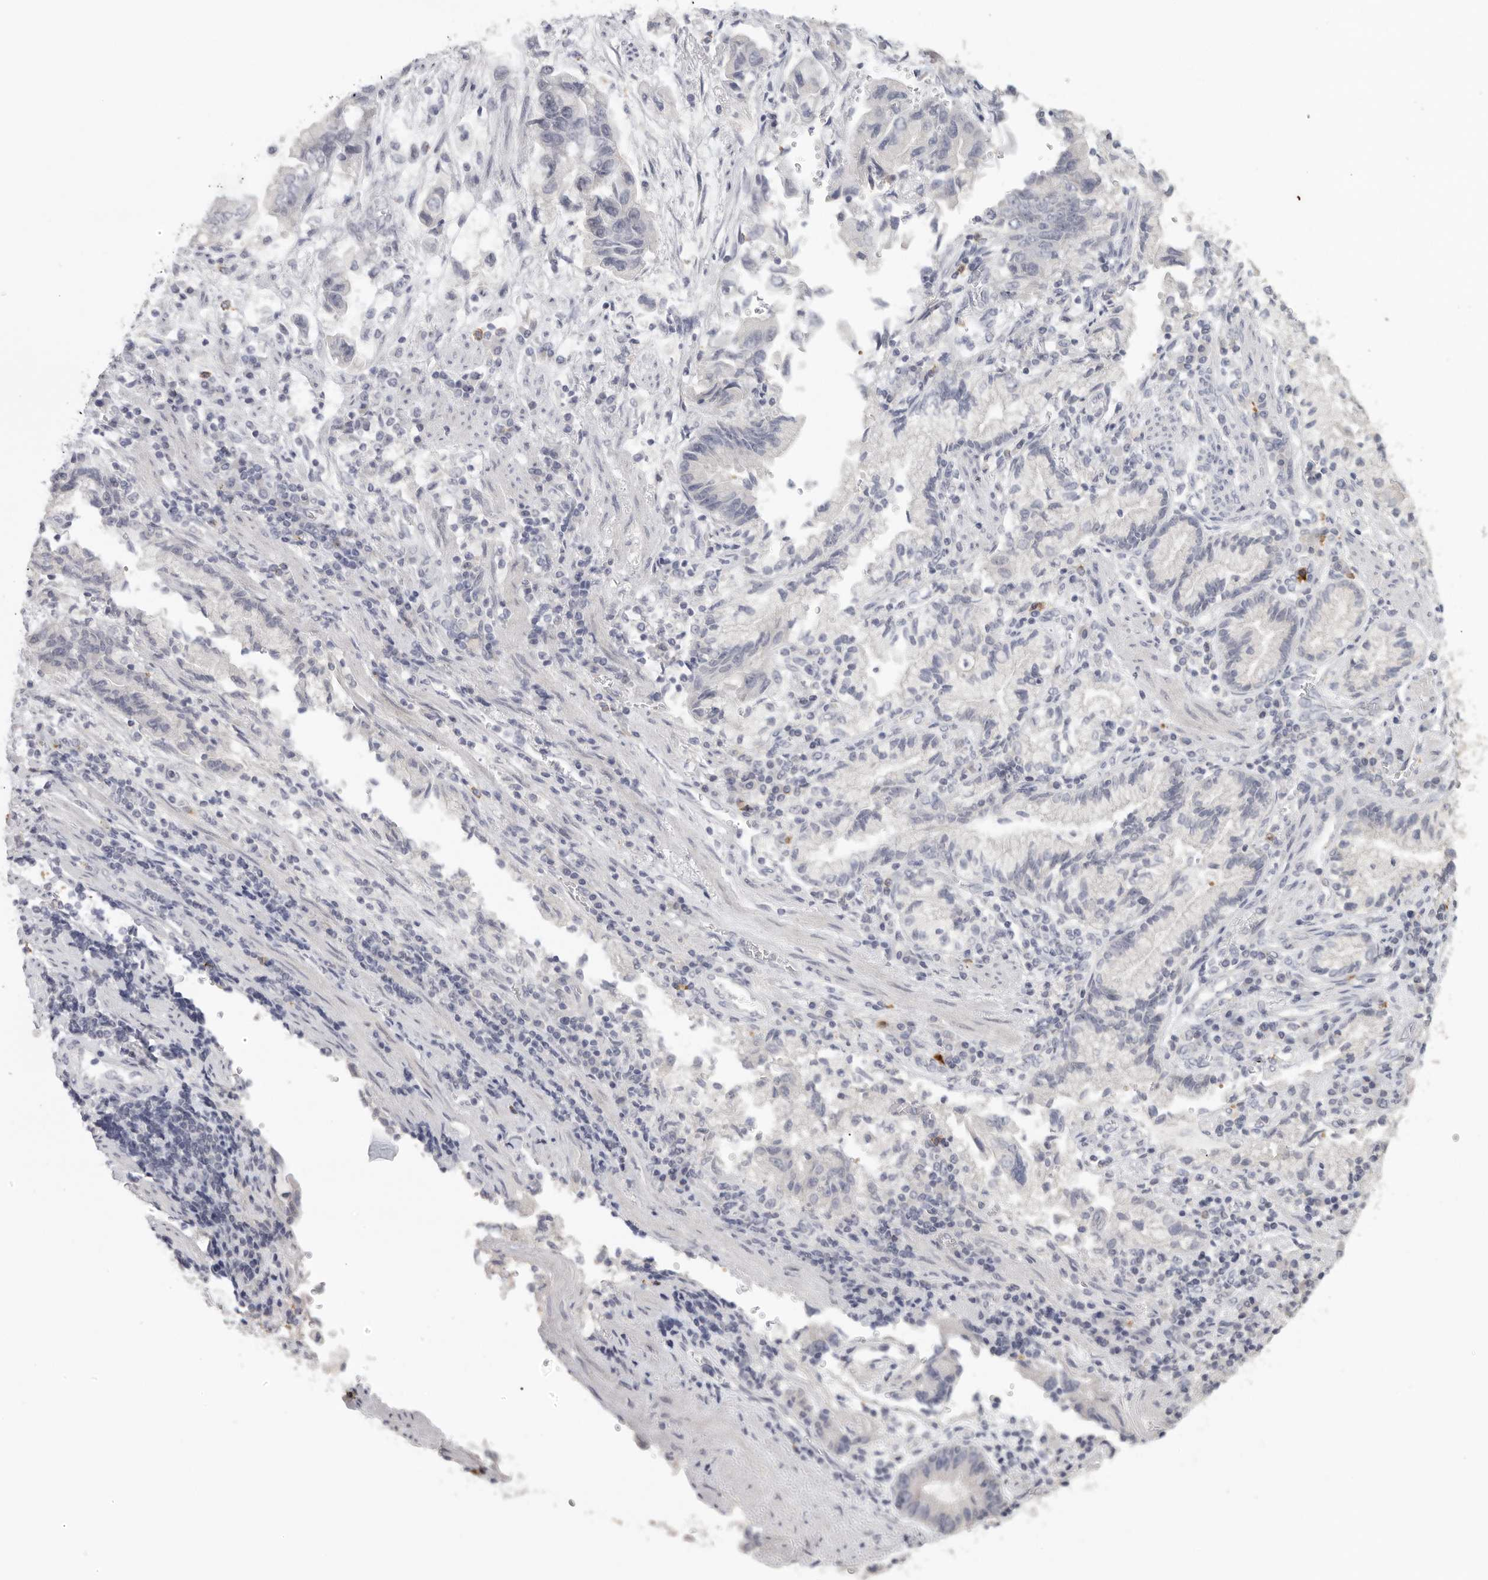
{"staining": {"intensity": "negative", "quantity": "none", "location": "none"}, "tissue": "stomach cancer", "cell_type": "Tumor cells", "image_type": "cancer", "snomed": [{"axis": "morphology", "description": "Adenocarcinoma, NOS"}, {"axis": "topography", "description": "Stomach"}], "caption": "This is an IHC photomicrograph of adenocarcinoma (stomach). There is no positivity in tumor cells.", "gene": "DNAJC11", "patient": {"sex": "male", "age": 62}}